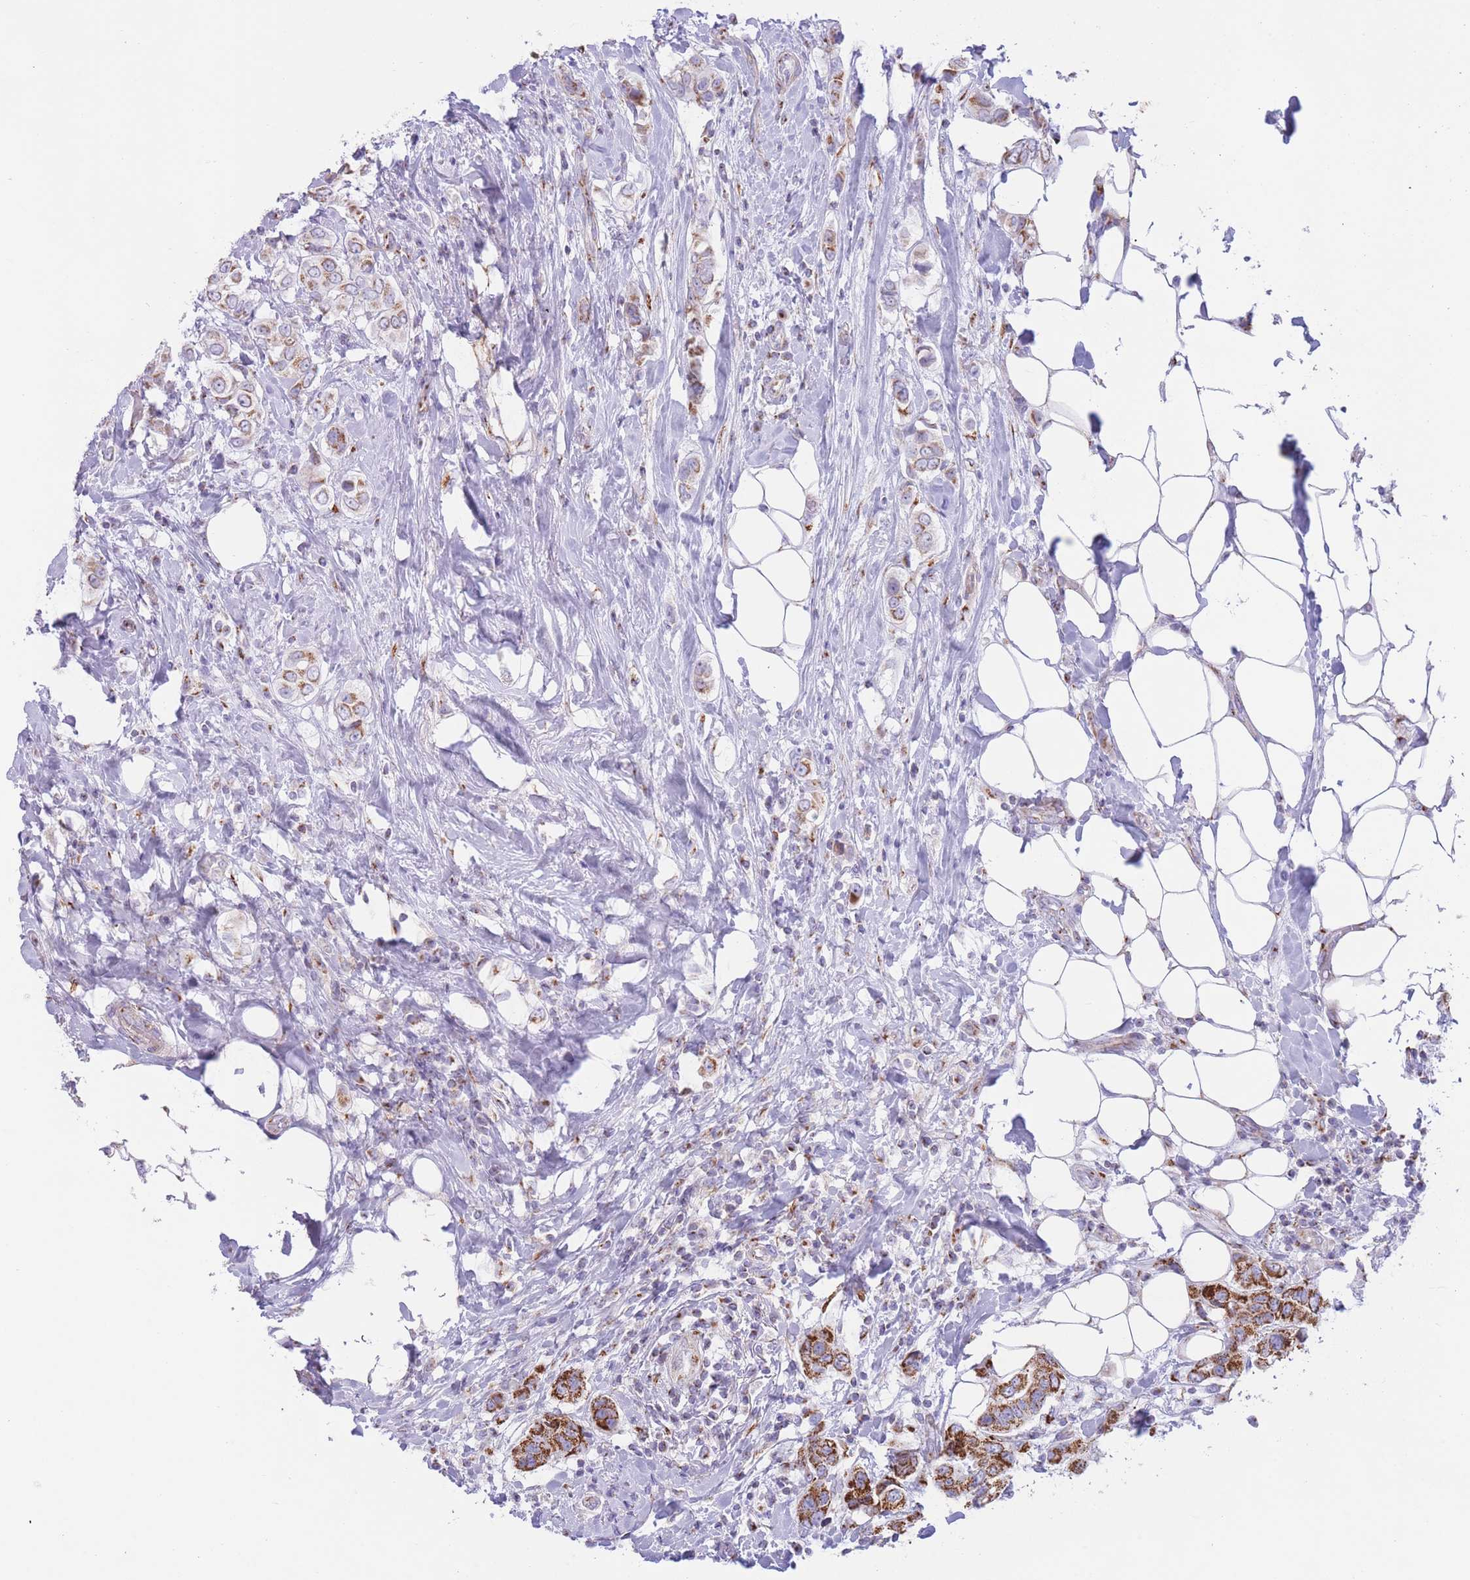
{"staining": {"intensity": "strong", "quantity": "25%-75%", "location": "cytoplasmic/membranous"}, "tissue": "breast cancer", "cell_type": "Tumor cells", "image_type": "cancer", "snomed": [{"axis": "morphology", "description": "Lobular carcinoma"}, {"axis": "topography", "description": "Breast"}], "caption": "Lobular carcinoma (breast) tissue demonstrates strong cytoplasmic/membranous expression in about 25%-75% of tumor cells, visualized by immunohistochemistry. Nuclei are stained in blue.", "gene": "MPND", "patient": {"sex": "female", "age": 51}}